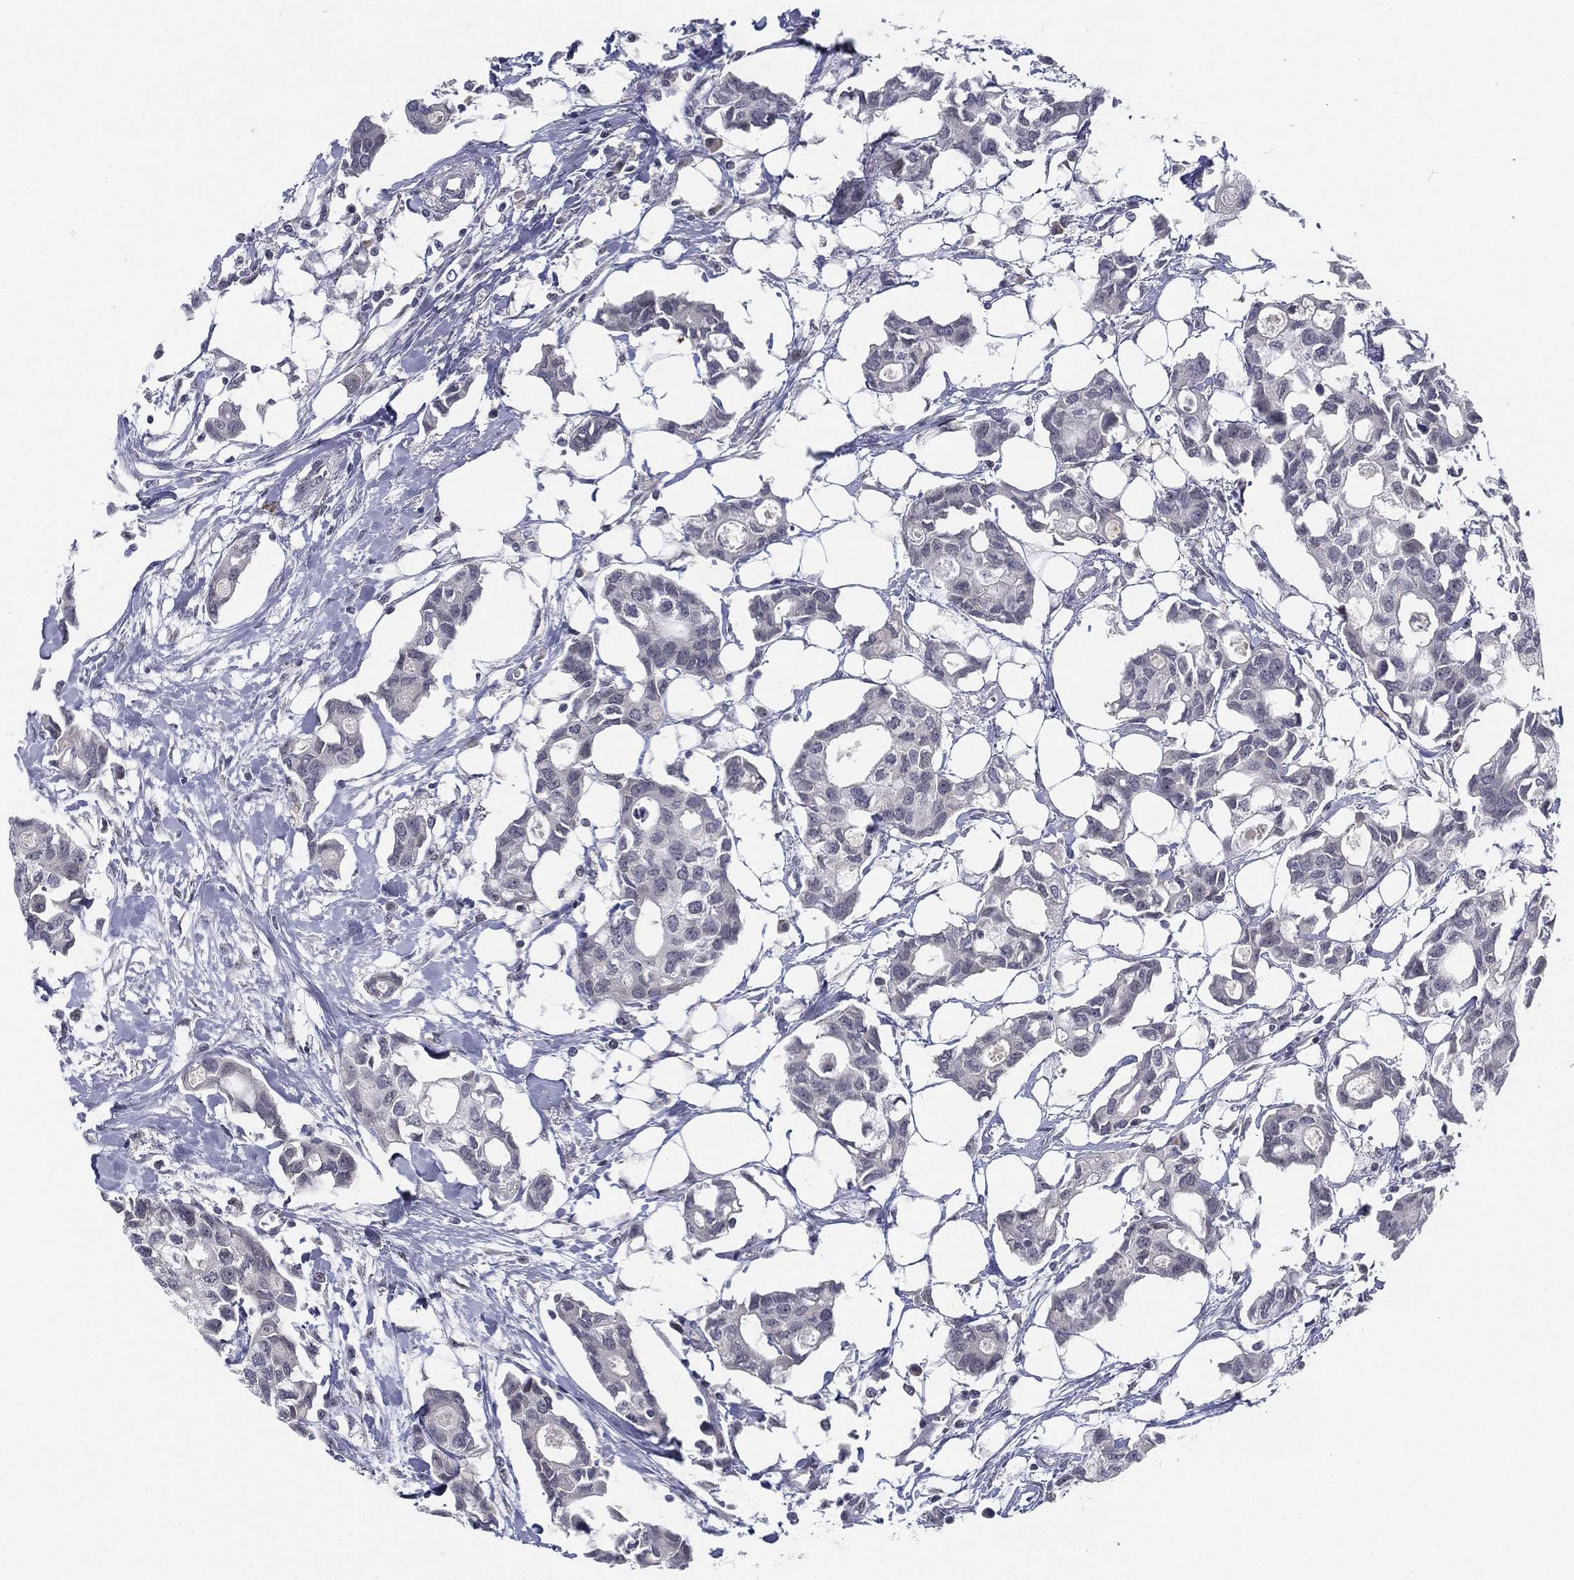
{"staining": {"intensity": "negative", "quantity": "none", "location": "none"}, "tissue": "breast cancer", "cell_type": "Tumor cells", "image_type": "cancer", "snomed": [{"axis": "morphology", "description": "Duct carcinoma"}, {"axis": "topography", "description": "Breast"}], "caption": "IHC micrograph of neoplastic tissue: breast cancer stained with DAB displays no significant protein staining in tumor cells.", "gene": "MS4A8", "patient": {"sex": "female", "age": 83}}